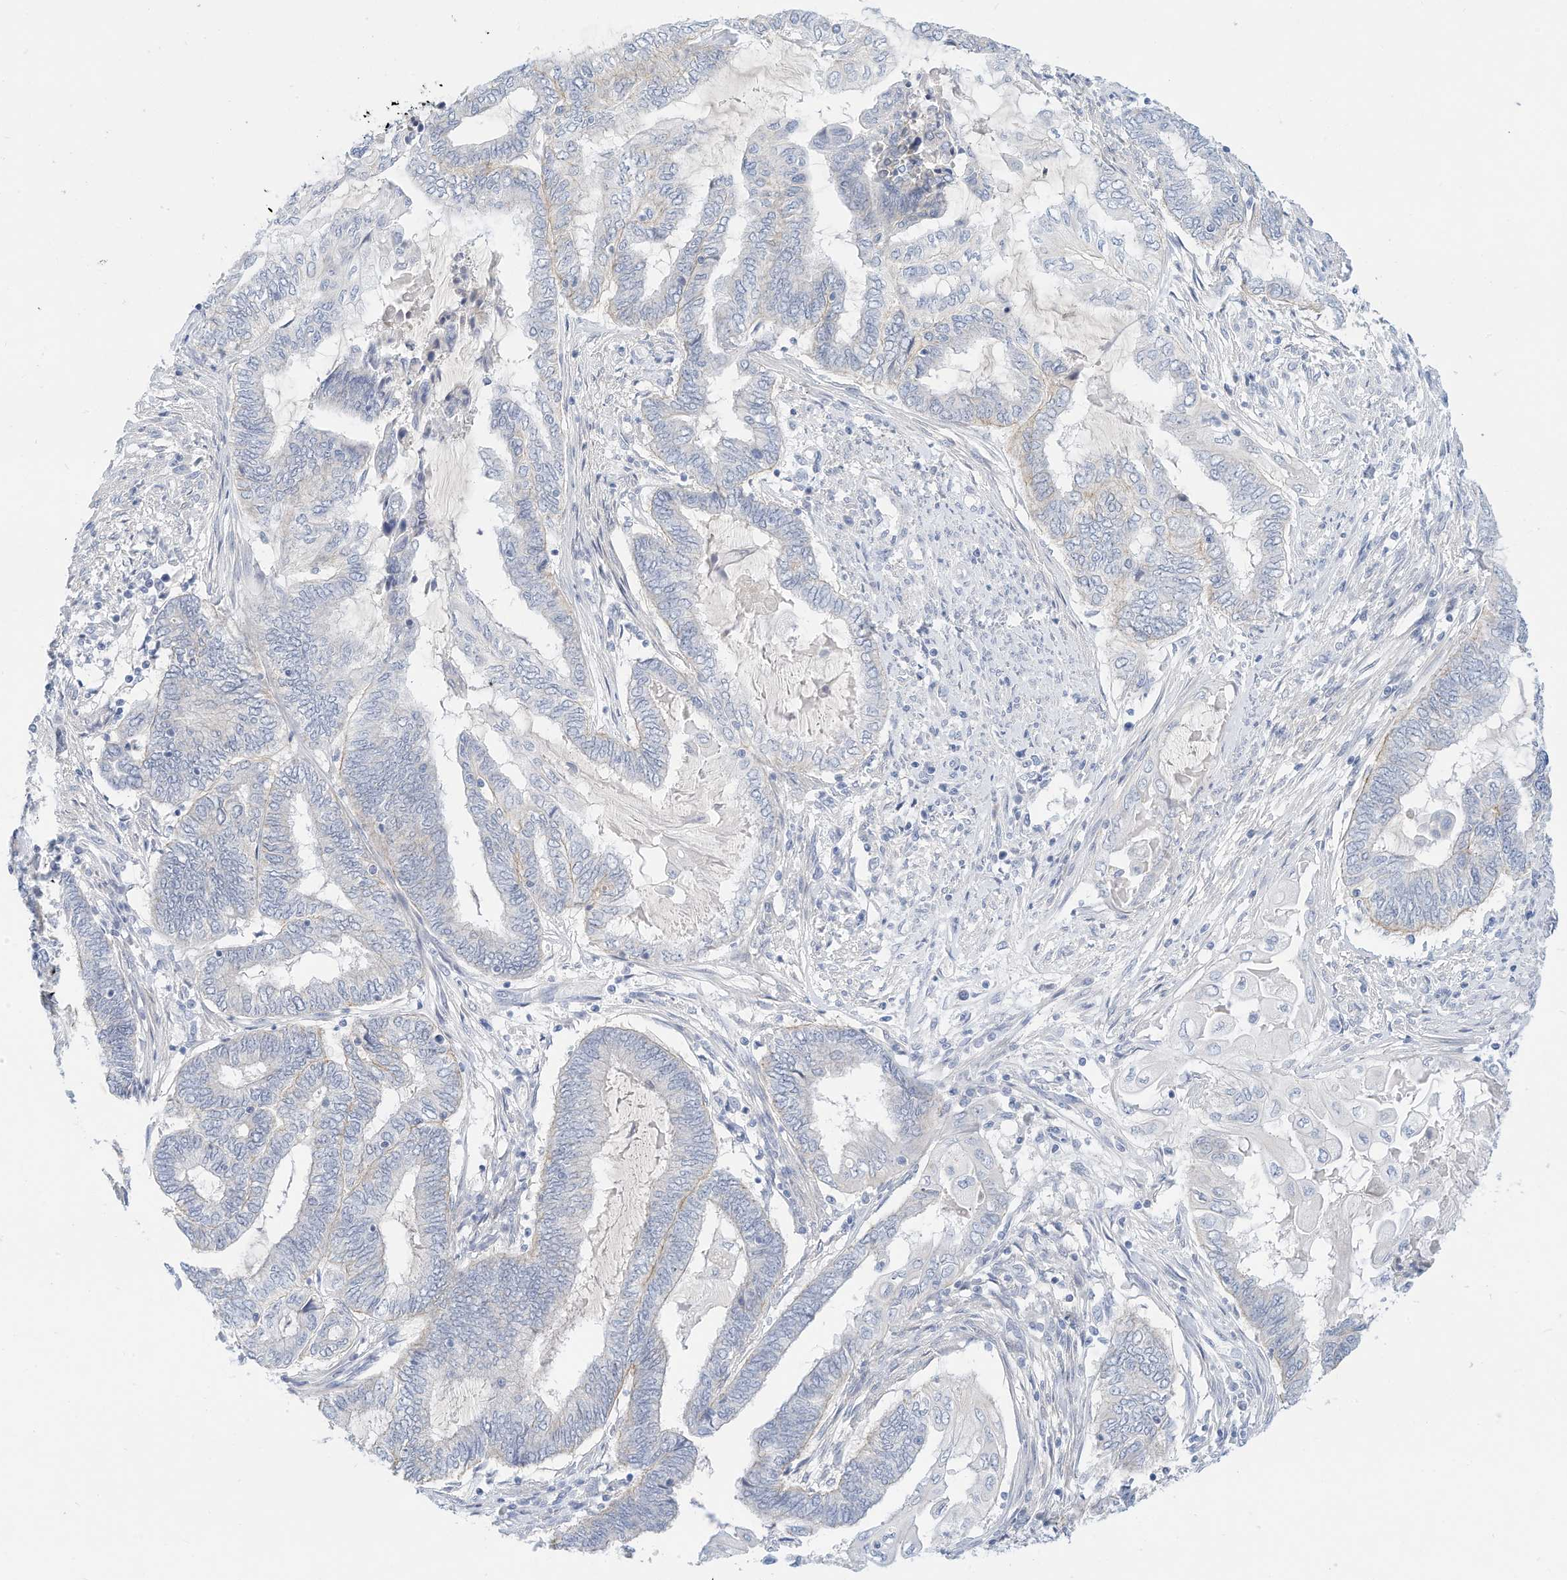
{"staining": {"intensity": "negative", "quantity": "none", "location": "none"}, "tissue": "endometrial cancer", "cell_type": "Tumor cells", "image_type": "cancer", "snomed": [{"axis": "morphology", "description": "Adenocarcinoma, NOS"}, {"axis": "topography", "description": "Uterus"}, {"axis": "topography", "description": "Endometrium"}], "caption": "Image shows no significant protein staining in tumor cells of endometrial cancer.", "gene": "SPOCD1", "patient": {"sex": "female", "age": 70}}